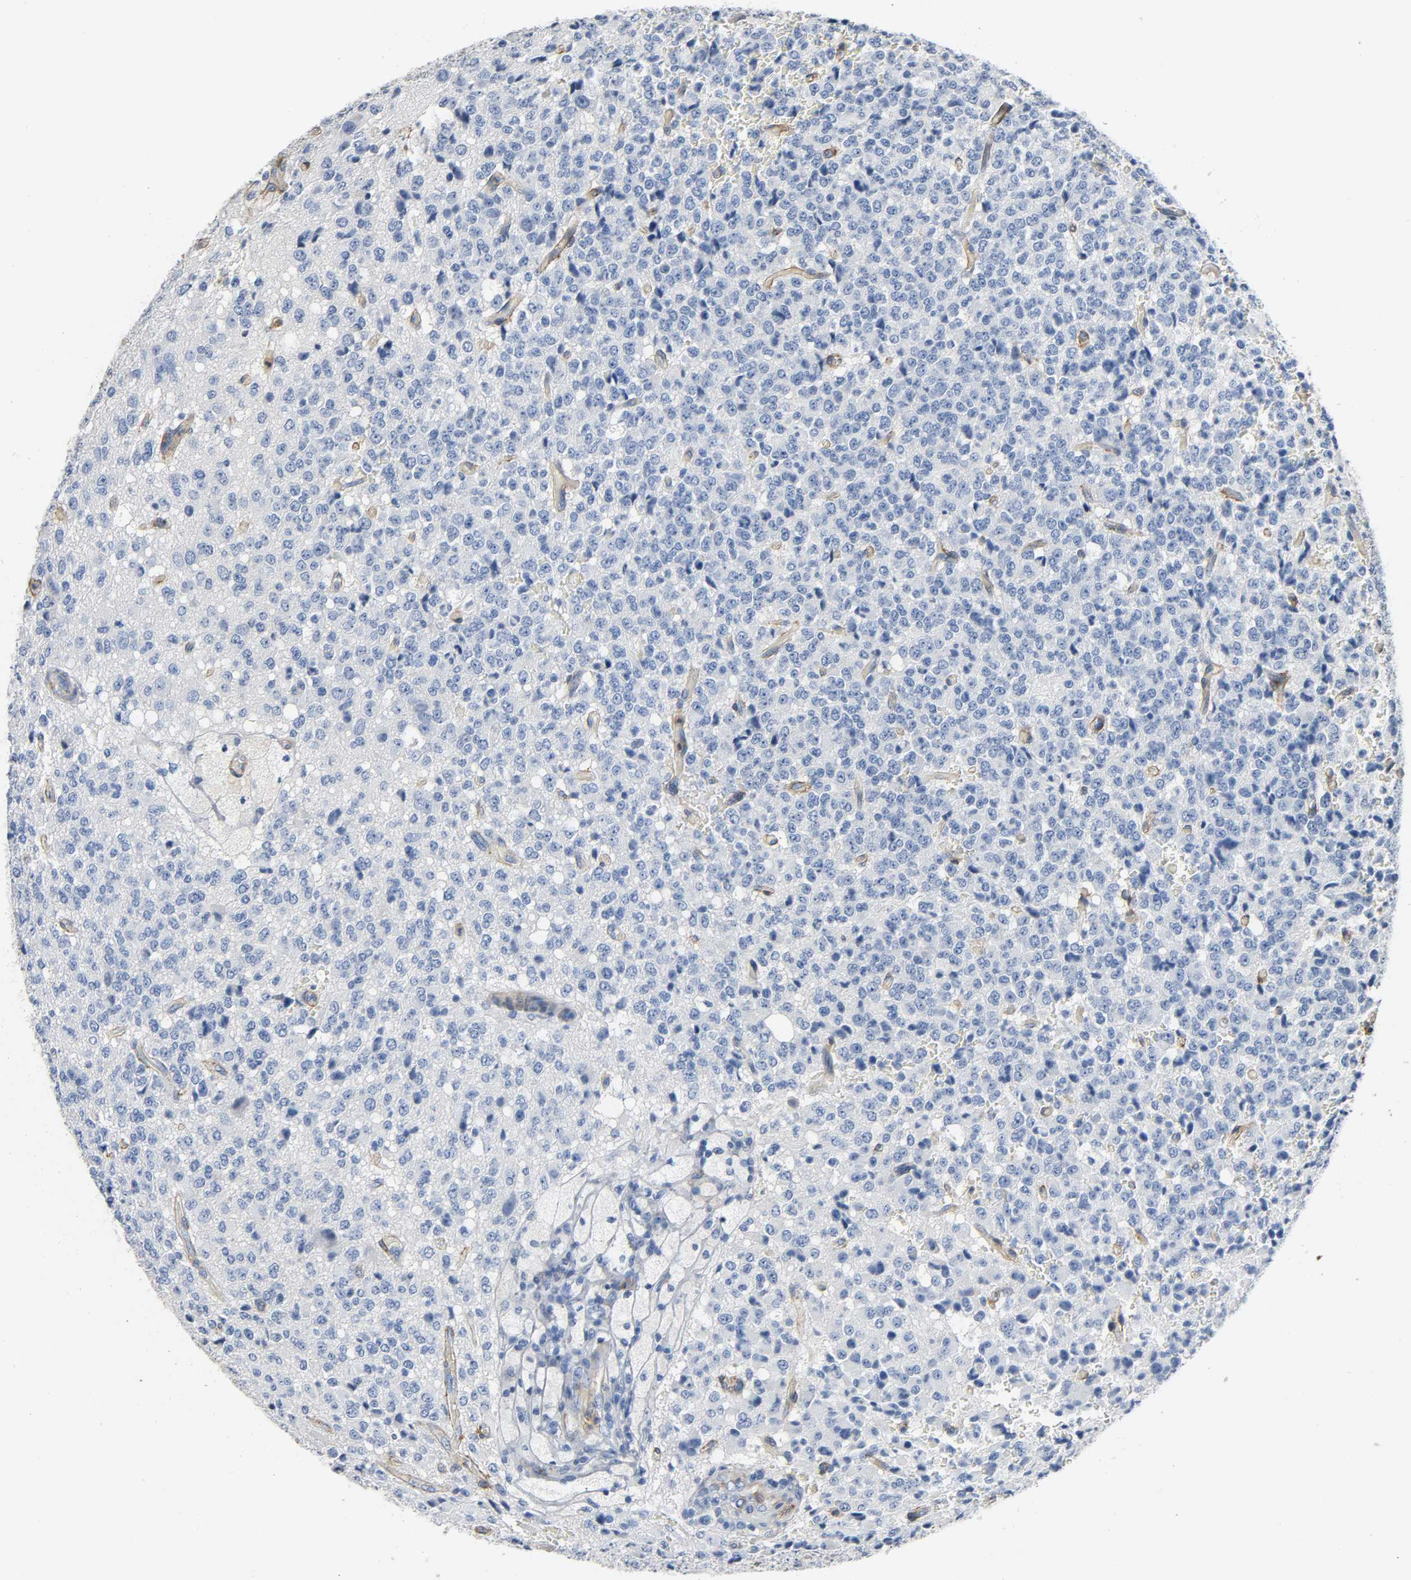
{"staining": {"intensity": "negative", "quantity": "none", "location": "none"}, "tissue": "glioma", "cell_type": "Tumor cells", "image_type": "cancer", "snomed": [{"axis": "morphology", "description": "Glioma, malignant, High grade"}, {"axis": "topography", "description": "pancreas cauda"}], "caption": "DAB (3,3'-diaminobenzidine) immunohistochemical staining of high-grade glioma (malignant) exhibits no significant staining in tumor cells.", "gene": "ANPEP", "patient": {"sex": "male", "age": 60}}